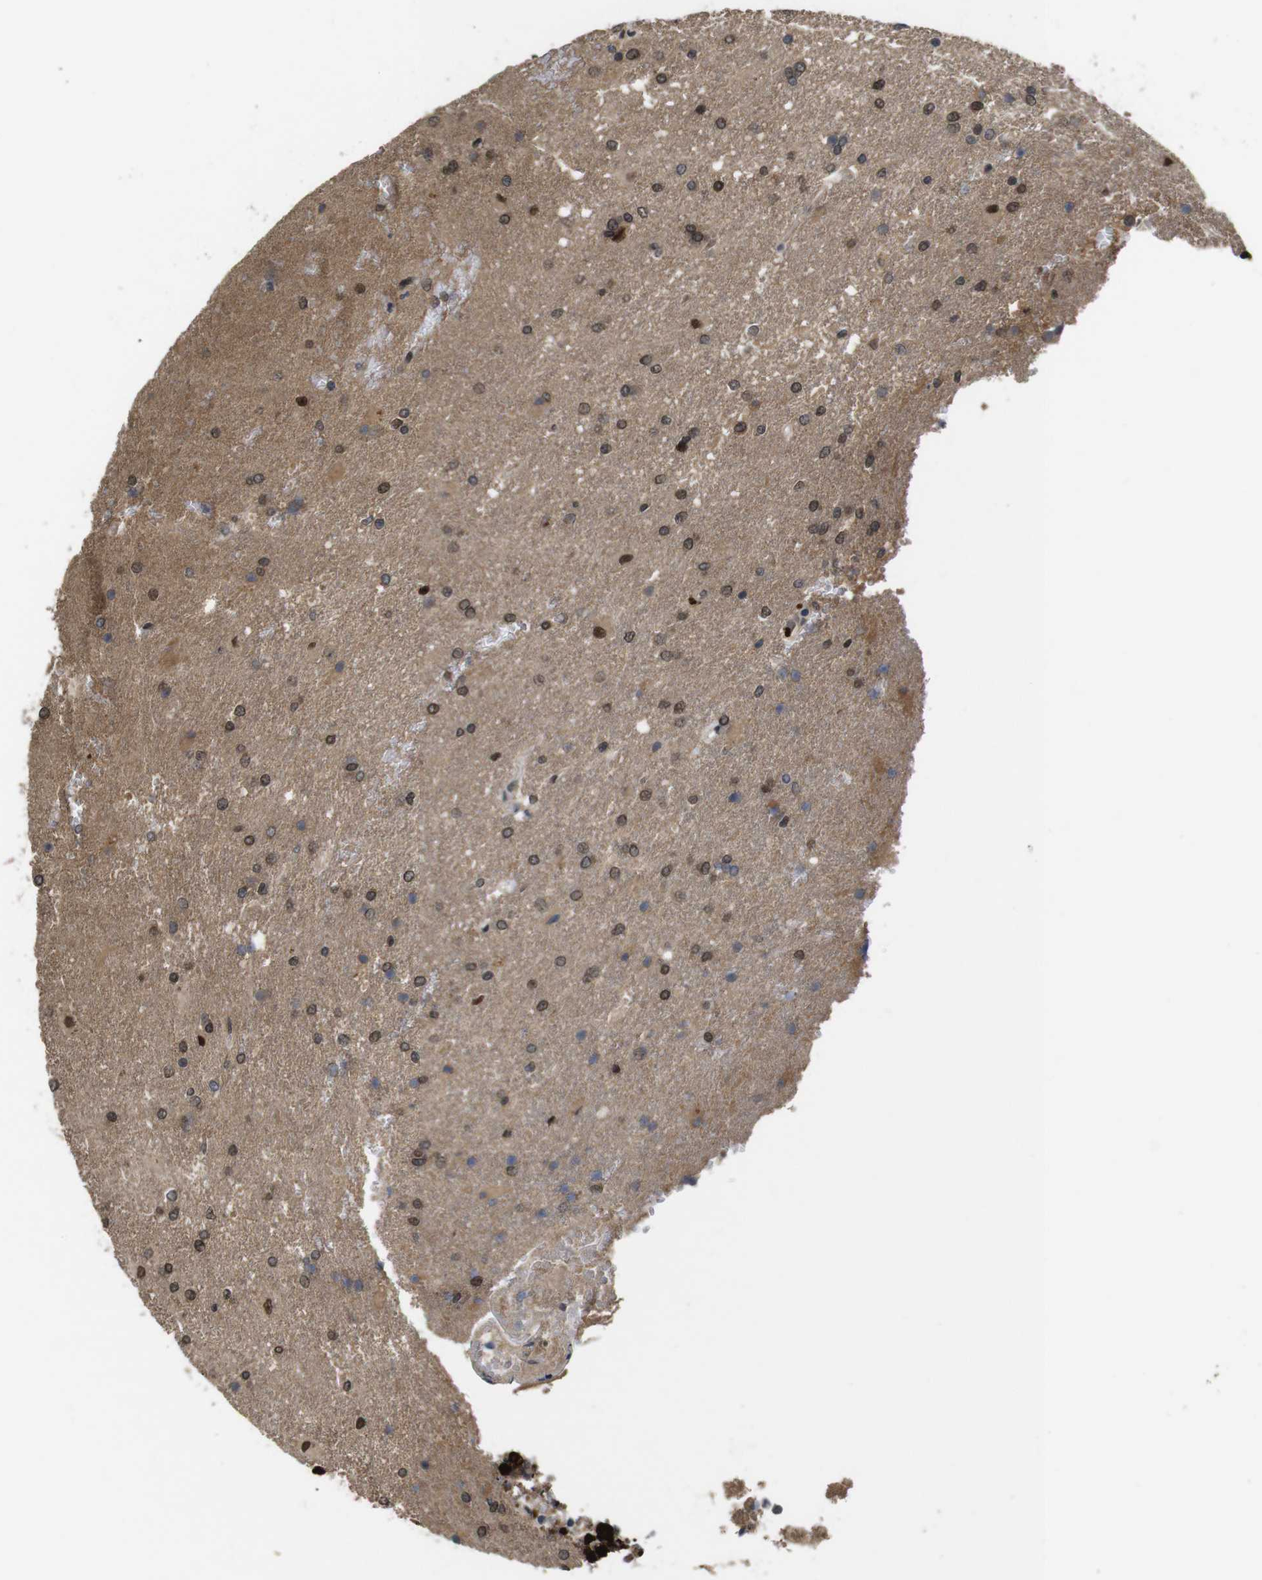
{"staining": {"intensity": "moderate", "quantity": ">75%", "location": "cytoplasmic/membranous,nuclear"}, "tissue": "glioma", "cell_type": "Tumor cells", "image_type": "cancer", "snomed": [{"axis": "morphology", "description": "Glioma, malignant, High grade"}, {"axis": "topography", "description": "Brain"}], "caption": "The image exhibits a brown stain indicating the presence of a protein in the cytoplasmic/membranous and nuclear of tumor cells in malignant high-grade glioma. (brown staining indicates protein expression, while blue staining denotes nuclei).", "gene": "ZBTB46", "patient": {"sex": "male", "age": 71}}